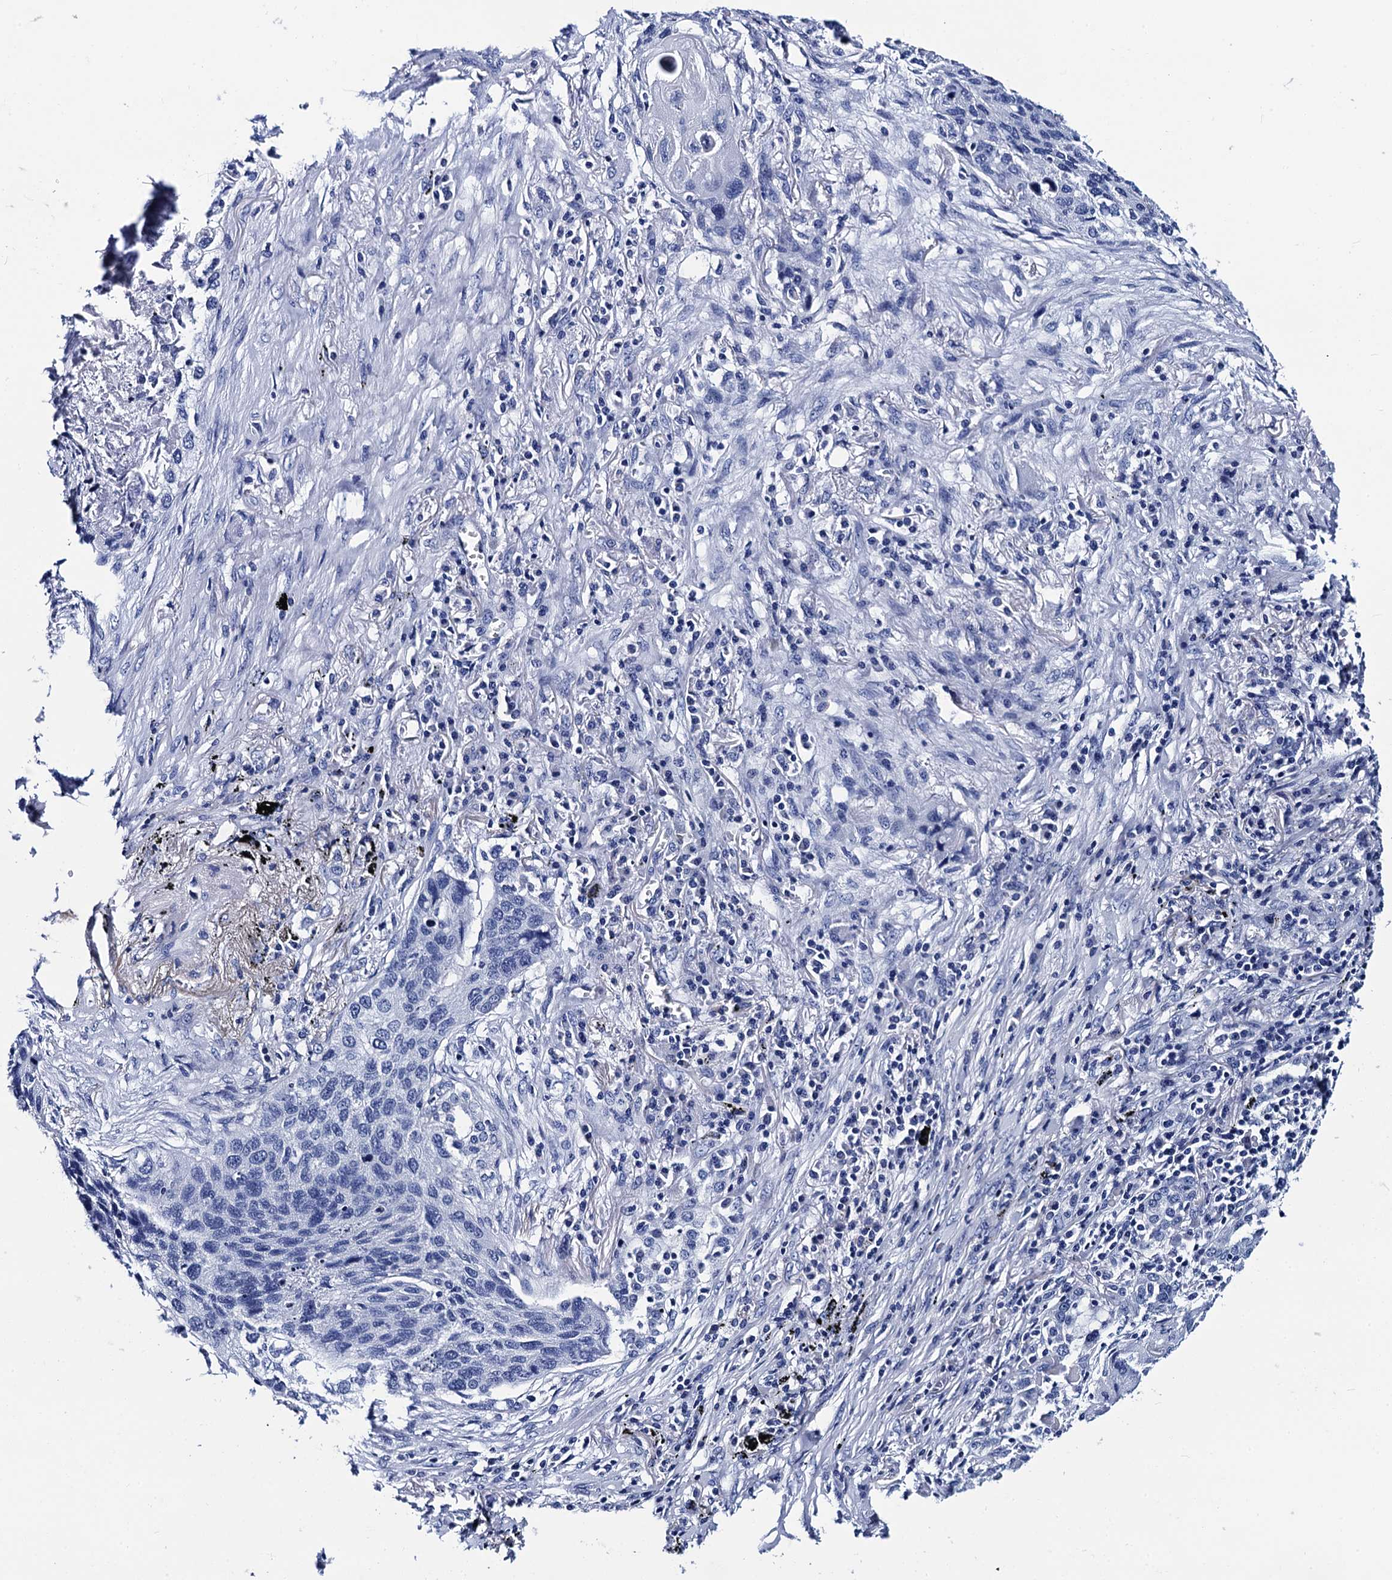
{"staining": {"intensity": "negative", "quantity": "none", "location": "none"}, "tissue": "lung cancer", "cell_type": "Tumor cells", "image_type": "cancer", "snomed": [{"axis": "morphology", "description": "Squamous cell carcinoma, NOS"}, {"axis": "topography", "description": "Lung"}], "caption": "Immunohistochemical staining of lung cancer displays no significant positivity in tumor cells.", "gene": "MYBPC3", "patient": {"sex": "female", "age": 63}}